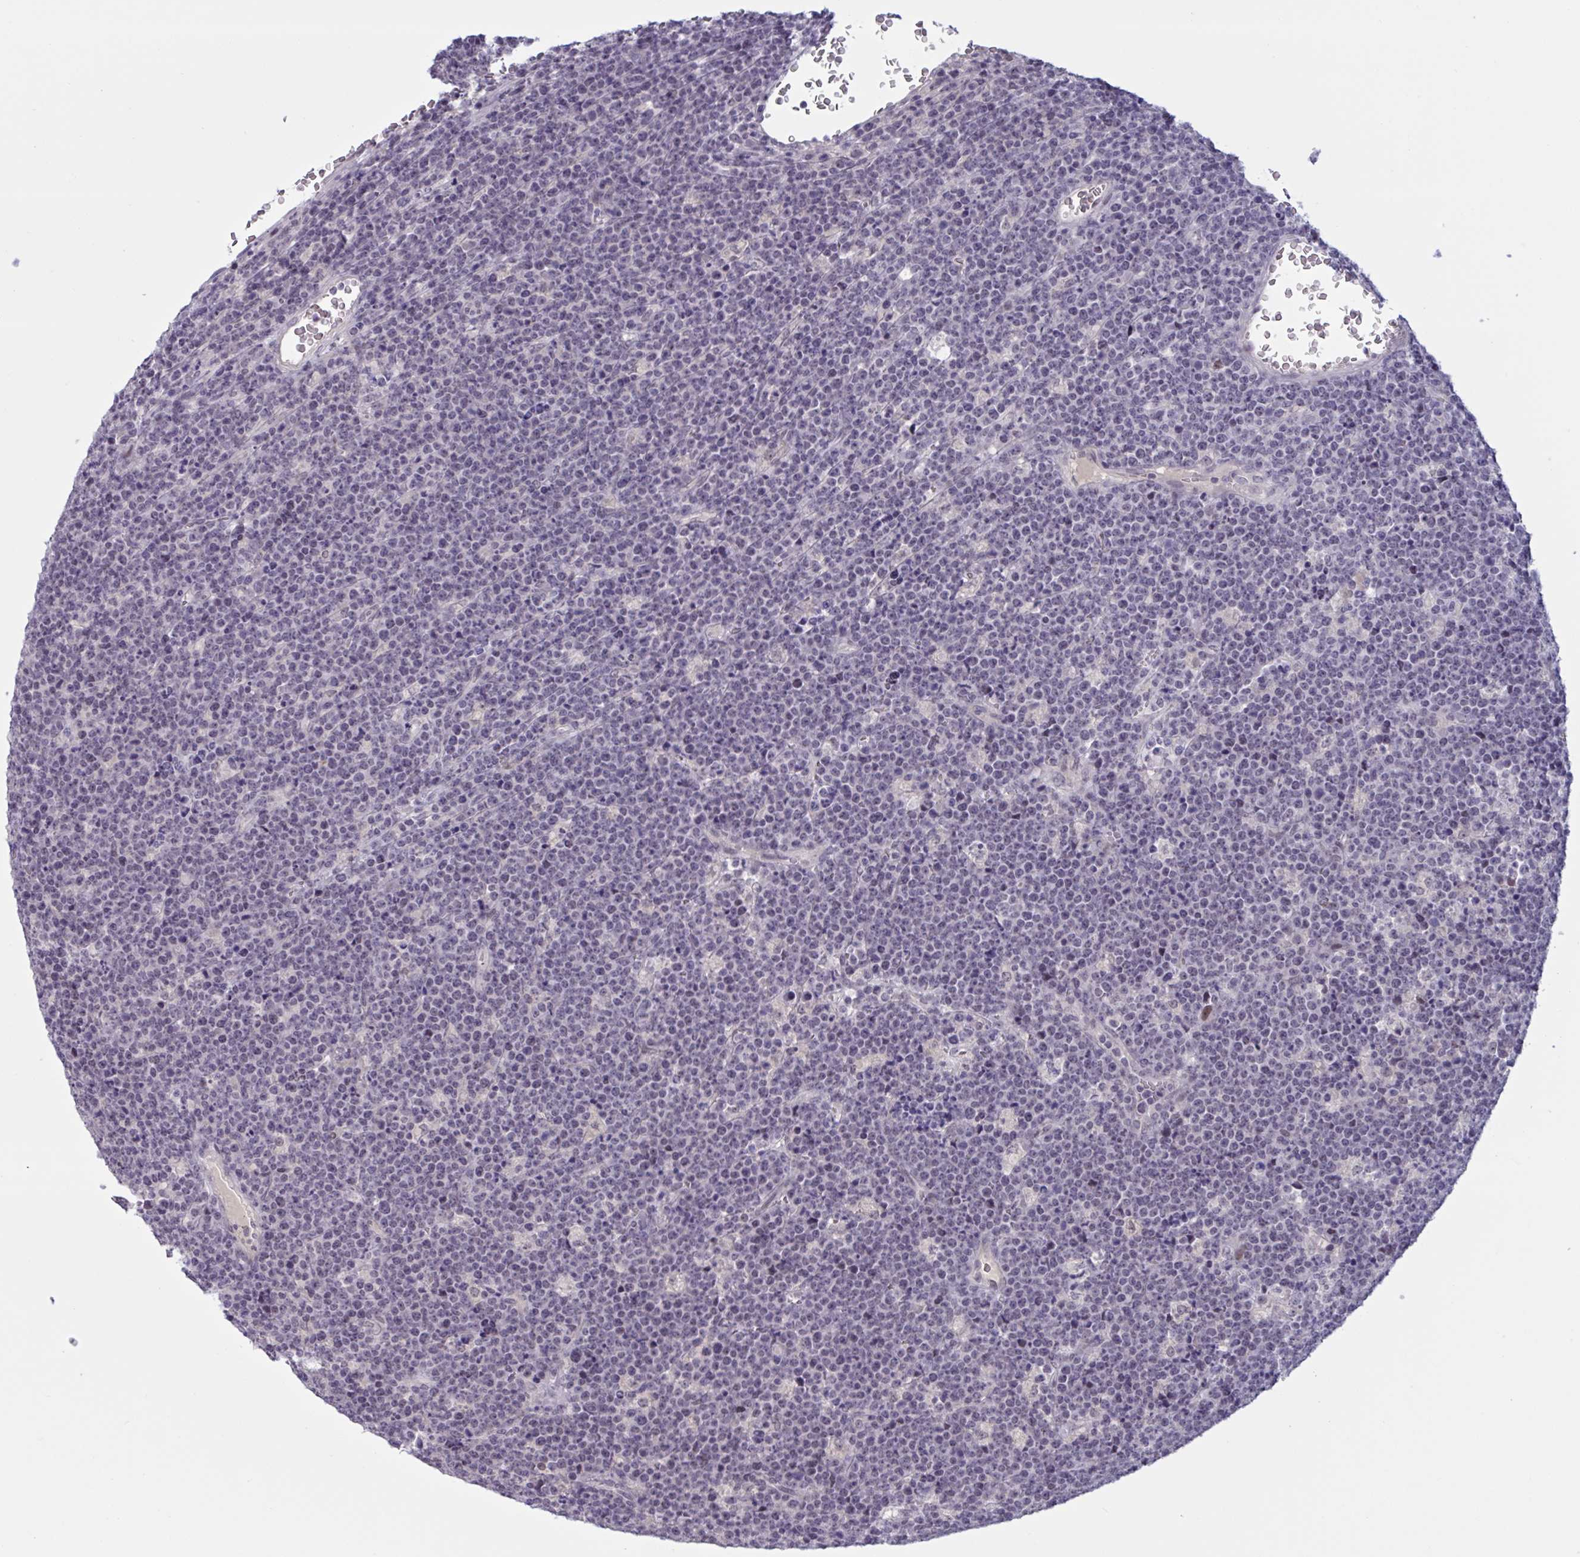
{"staining": {"intensity": "negative", "quantity": "none", "location": "none"}, "tissue": "lymphoma", "cell_type": "Tumor cells", "image_type": "cancer", "snomed": [{"axis": "morphology", "description": "Malignant lymphoma, non-Hodgkin's type, High grade"}, {"axis": "topography", "description": "Ovary"}], "caption": "Immunohistochemical staining of human lymphoma exhibits no significant staining in tumor cells. (Immunohistochemistry, brightfield microscopy, high magnification).", "gene": "RFPL4B", "patient": {"sex": "female", "age": 56}}